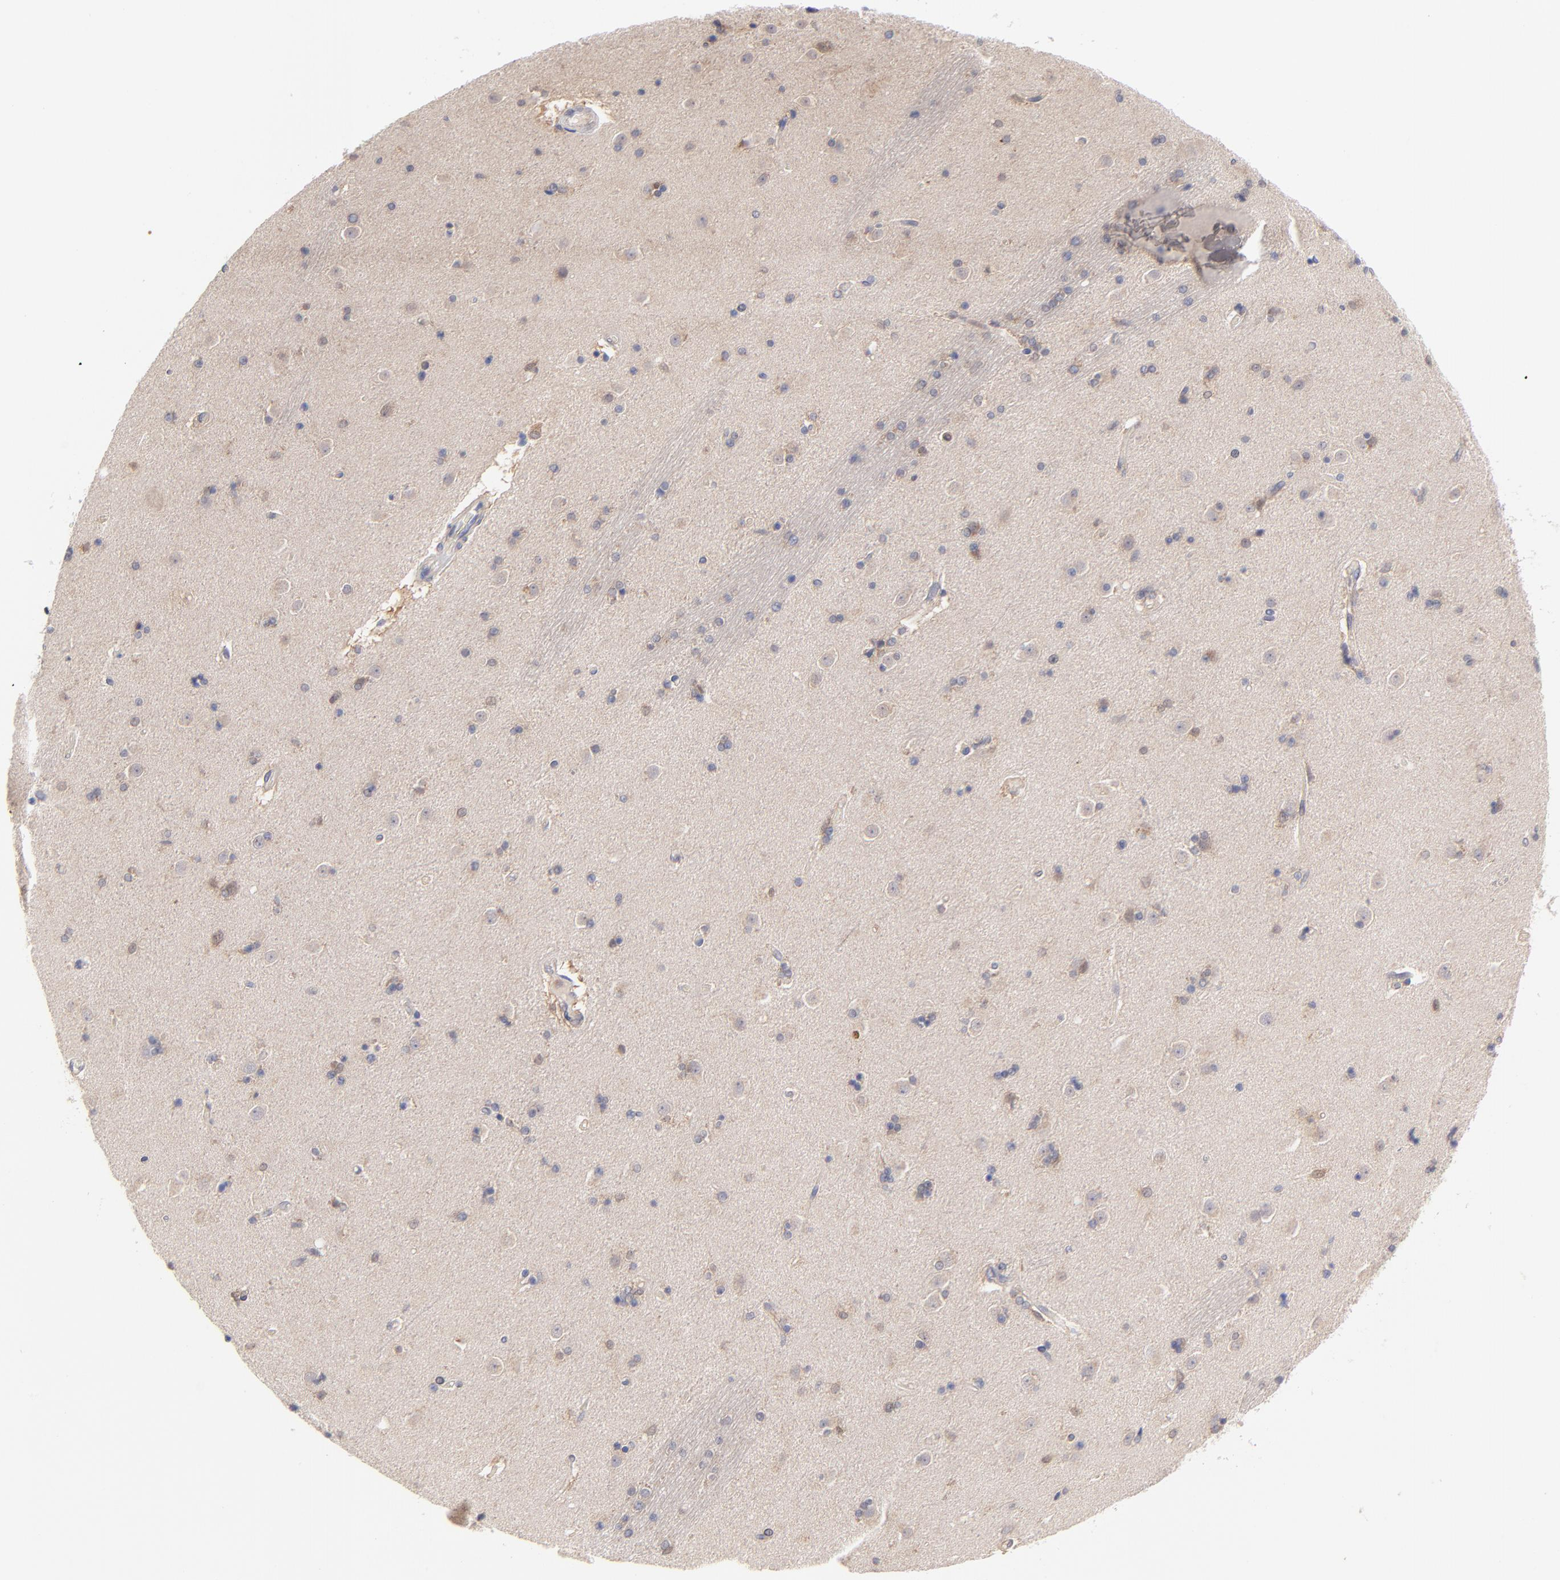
{"staining": {"intensity": "negative", "quantity": "none", "location": "none"}, "tissue": "caudate", "cell_type": "Glial cells", "image_type": "normal", "snomed": [{"axis": "morphology", "description": "Normal tissue, NOS"}, {"axis": "topography", "description": "Lateral ventricle wall"}], "caption": "Immunohistochemistry (IHC) micrograph of normal caudate stained for a protein (brown), which demonstrates no expression in glial cells.", "gene": "GART", "patient": {"sex": "female", "age": 54}}